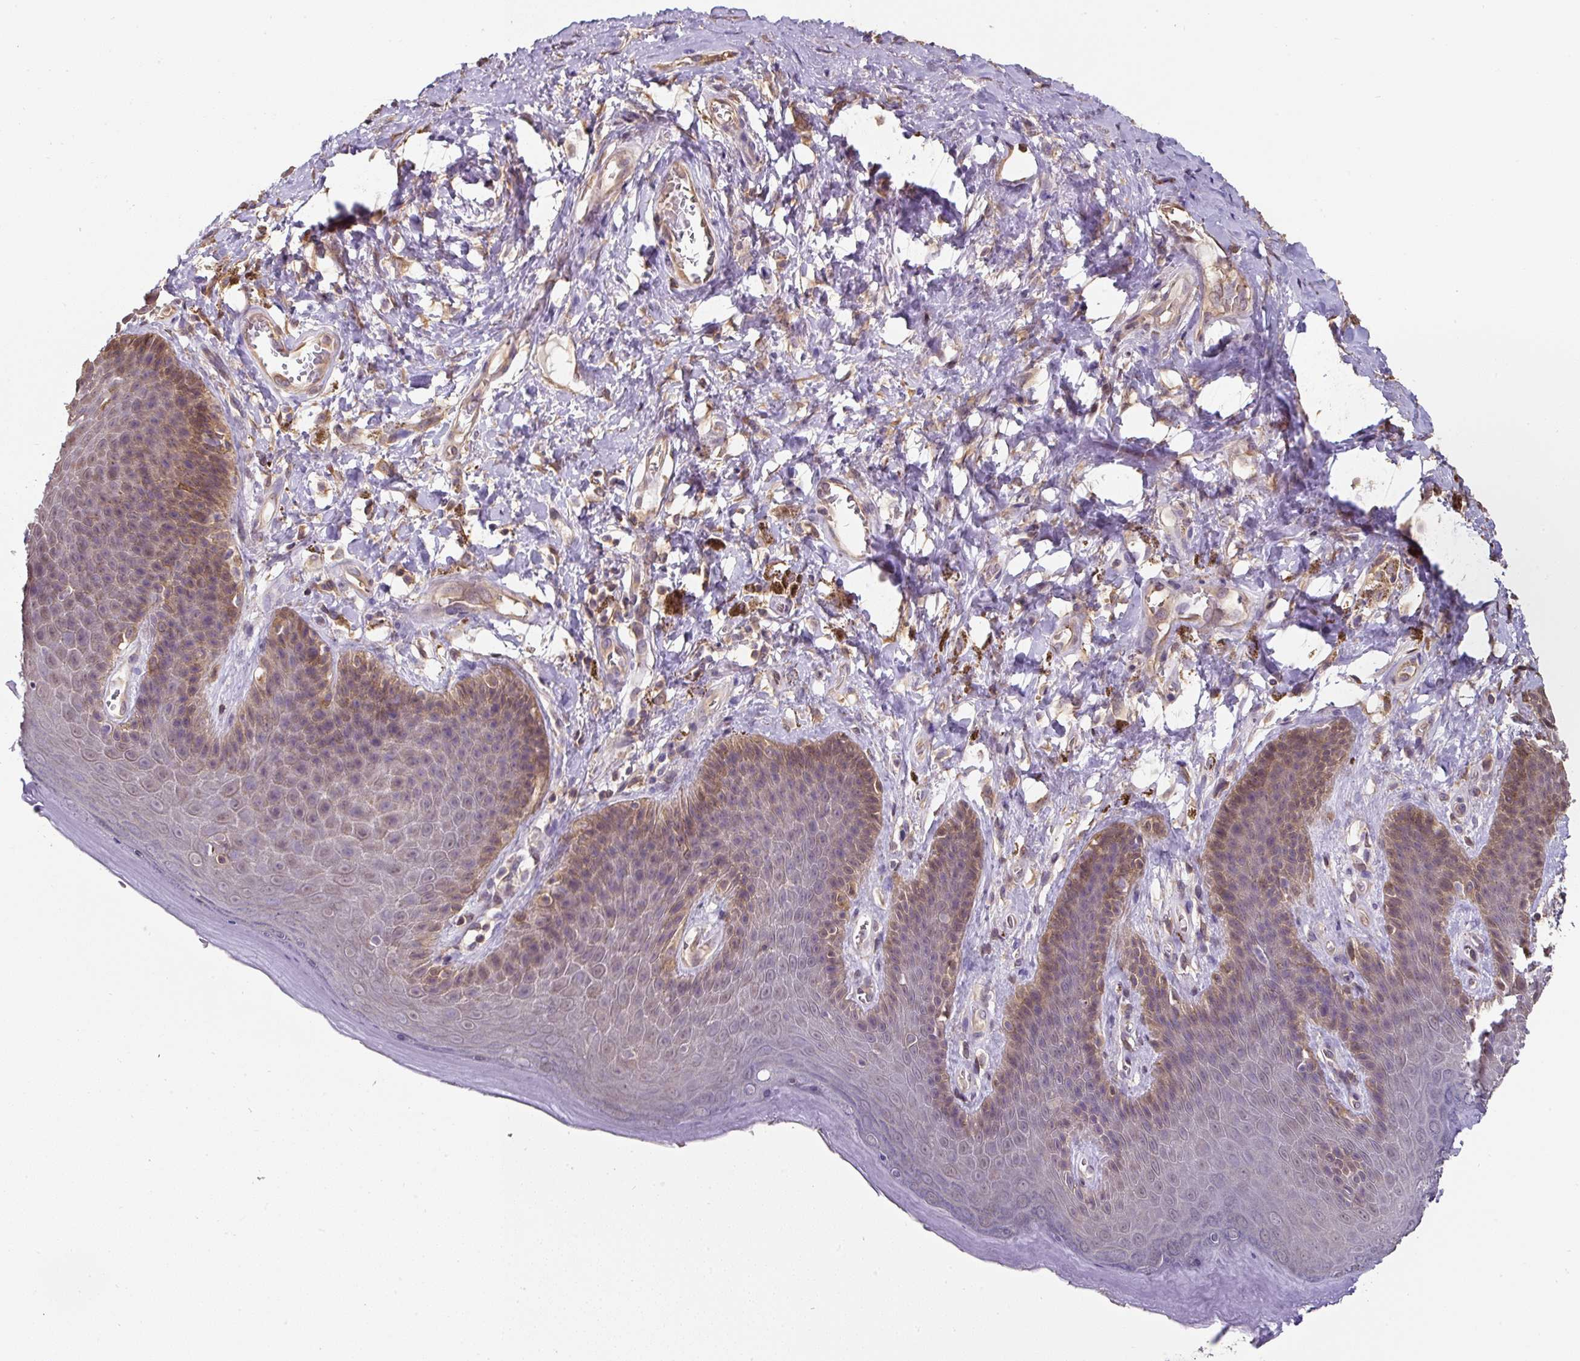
{"staining": {"intensity": "moderate", "quantity": "<25%", "location": "cytoplasmic/membranous"}, "tissue": "skin", "cell_type": "Epidermal cells", "image_type": "normal", "snomed": [{"axis": "morphology", "description": "Normal tissue, NOS"}, {"axis": "topography", "description": "Anal"}, {"axis": "topography", "description": "Peripheral nerve tissue"}], "caption": "IHC staining of unremarkable skin, which displays low levels of moderate cytoplasmic/membranous positivity in about <25% of epidermal cells indicating moderate cytoplasmic/membranous protein positivity. The staining was performed using DAB (3,3'-diaminobenzidine) (brown) for protein detection and nuclei were counterstained in hematoxylin (blue).", "gene": "ST13", "patient": {"sex": "male", "age": 53}}